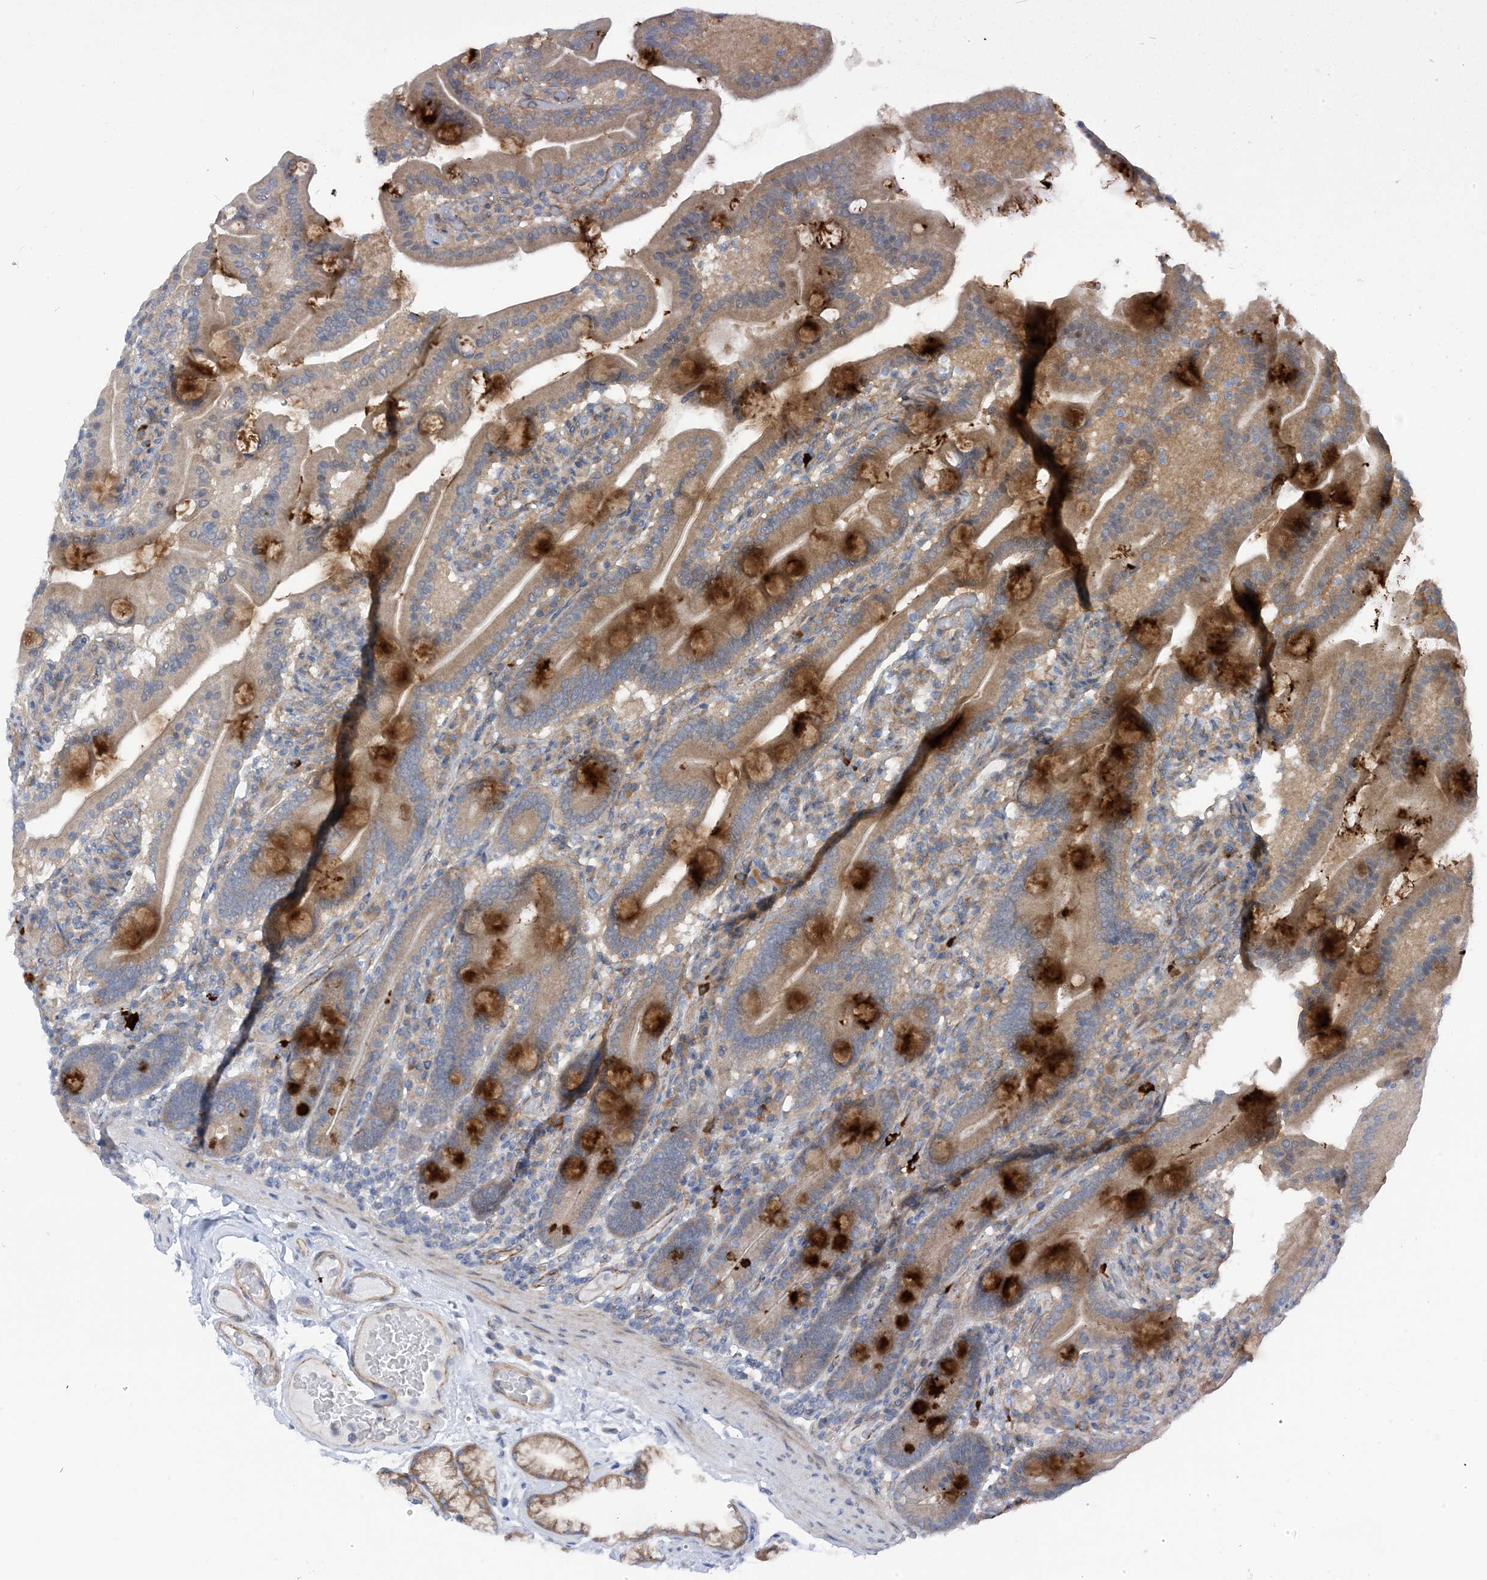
{"staining": {"intensity": "strong", "quantity": "25%-75%", "location": "cytoplasmic/membranous"}, "tissue": "duodenum", "cell_type": "Glandular cells", "image_type": "normal", "snomed": [{"axis": "morphology", "description": "Normal tissue, NOS"}, {"axis": "topography", "description": "Duodenum"}], "caption": "Brown immunohistochemical staining in benign human duodenum shows strong cytoplasmic/membranous expression in about 25%-75% of glandular cells.", "gene": "PLEKHA3", "patient": {"sex": "male", "age": 55}}